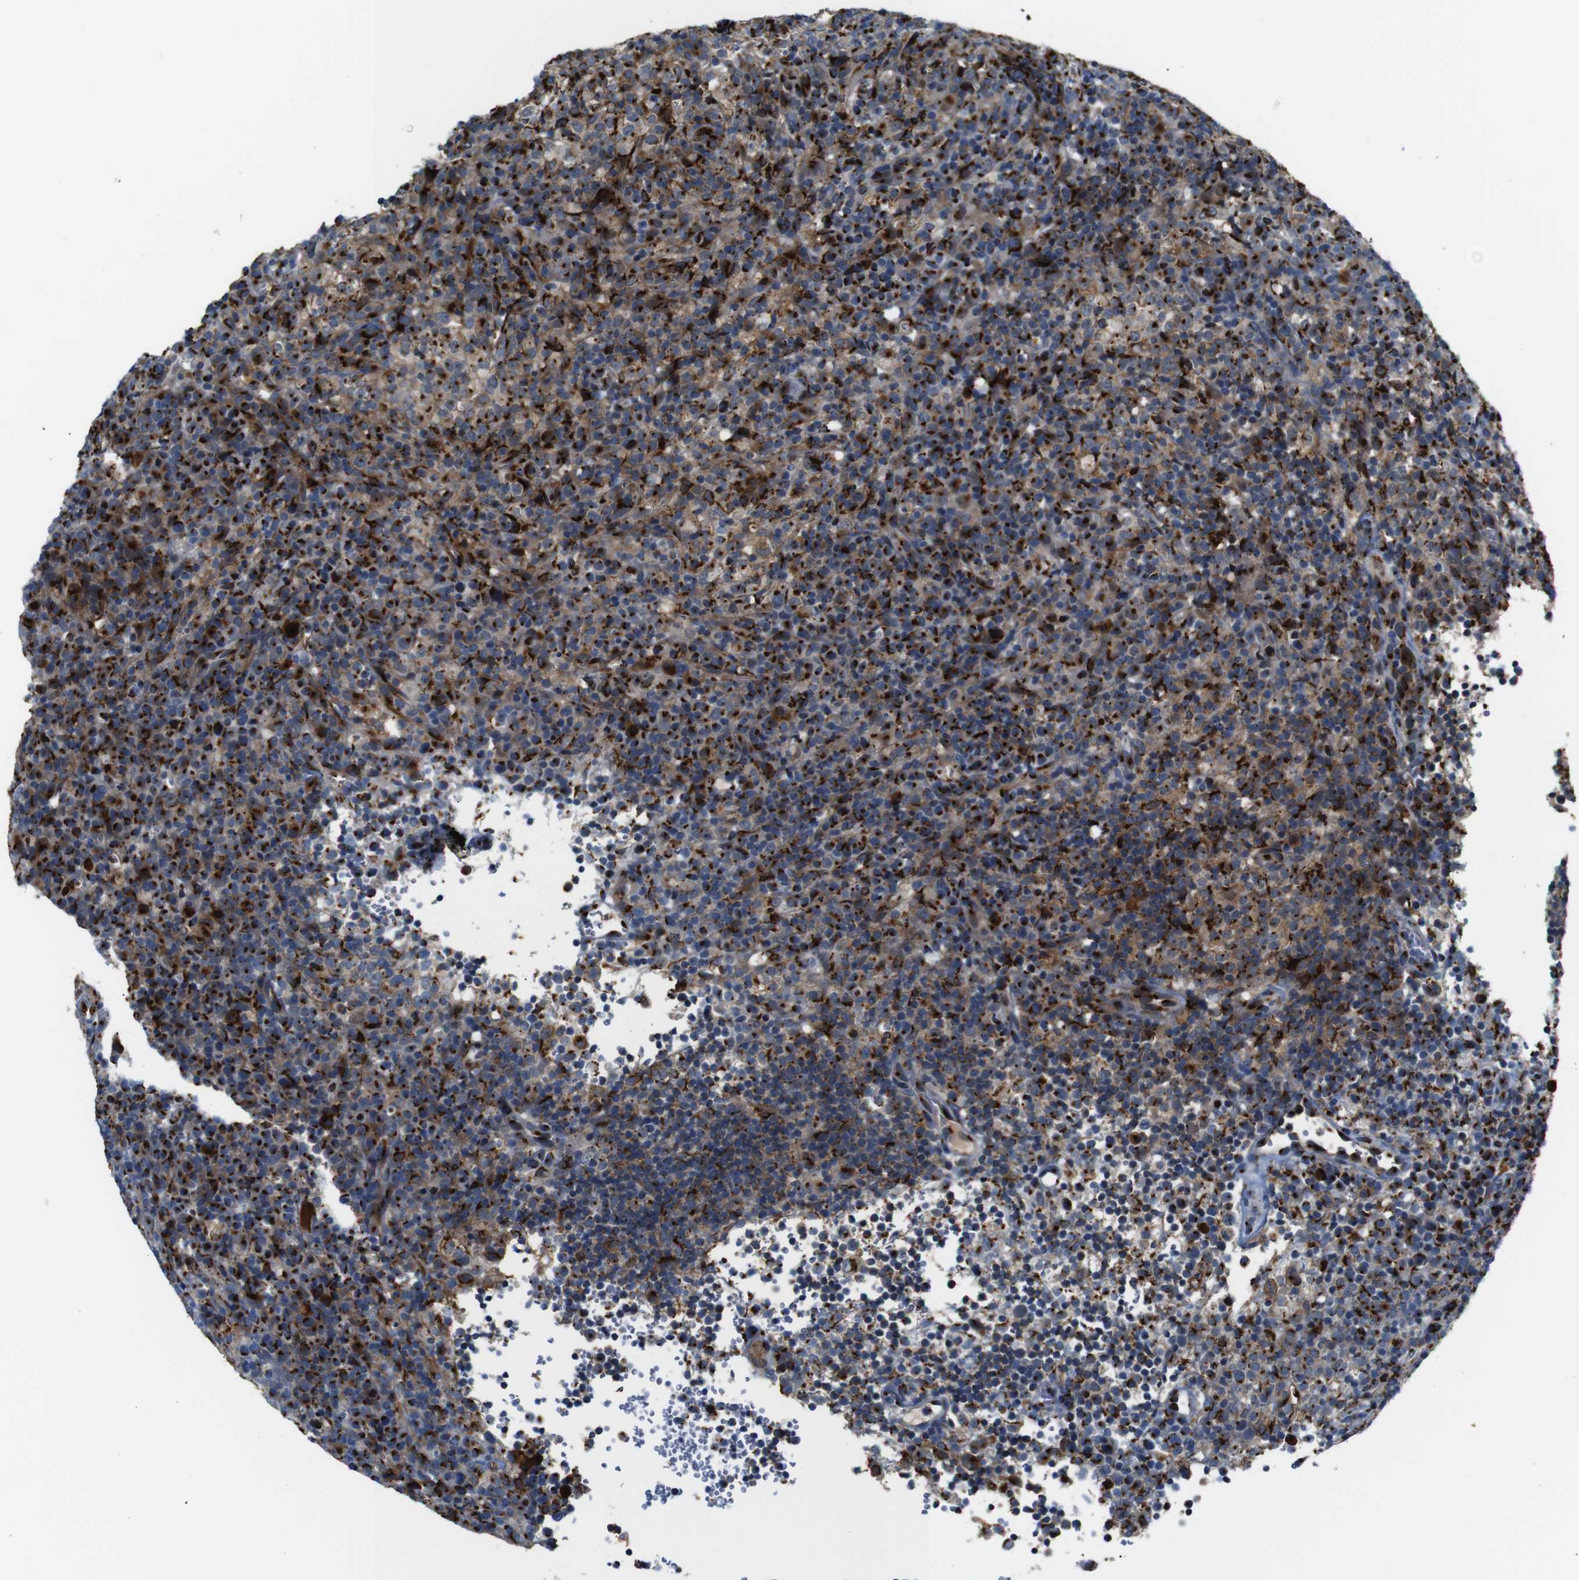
{"staining": {"intensity": "strong", "quantity": ">75%", "location": "cytoplasmic/membranous"}, "tissue": "lymphoma", "cell_type": "Tumor cells", "image_type": "cancer", "snomed": [{"axis": "morphology", "description": "Malignant lymphoma, non-Hodgkin's type, High grade"}, {"axis": "topography", "description": "Lymph node"}], "caption": "Protein expression analysis of human malignant lymphoma, non-Hodgkin's type (high-grade) reveals strong cytoplasmic/membranous staining in approximately >75% of tumor cells.", "gene": "TGOLN2", "patient": {"sex": "female", "age": 76}}